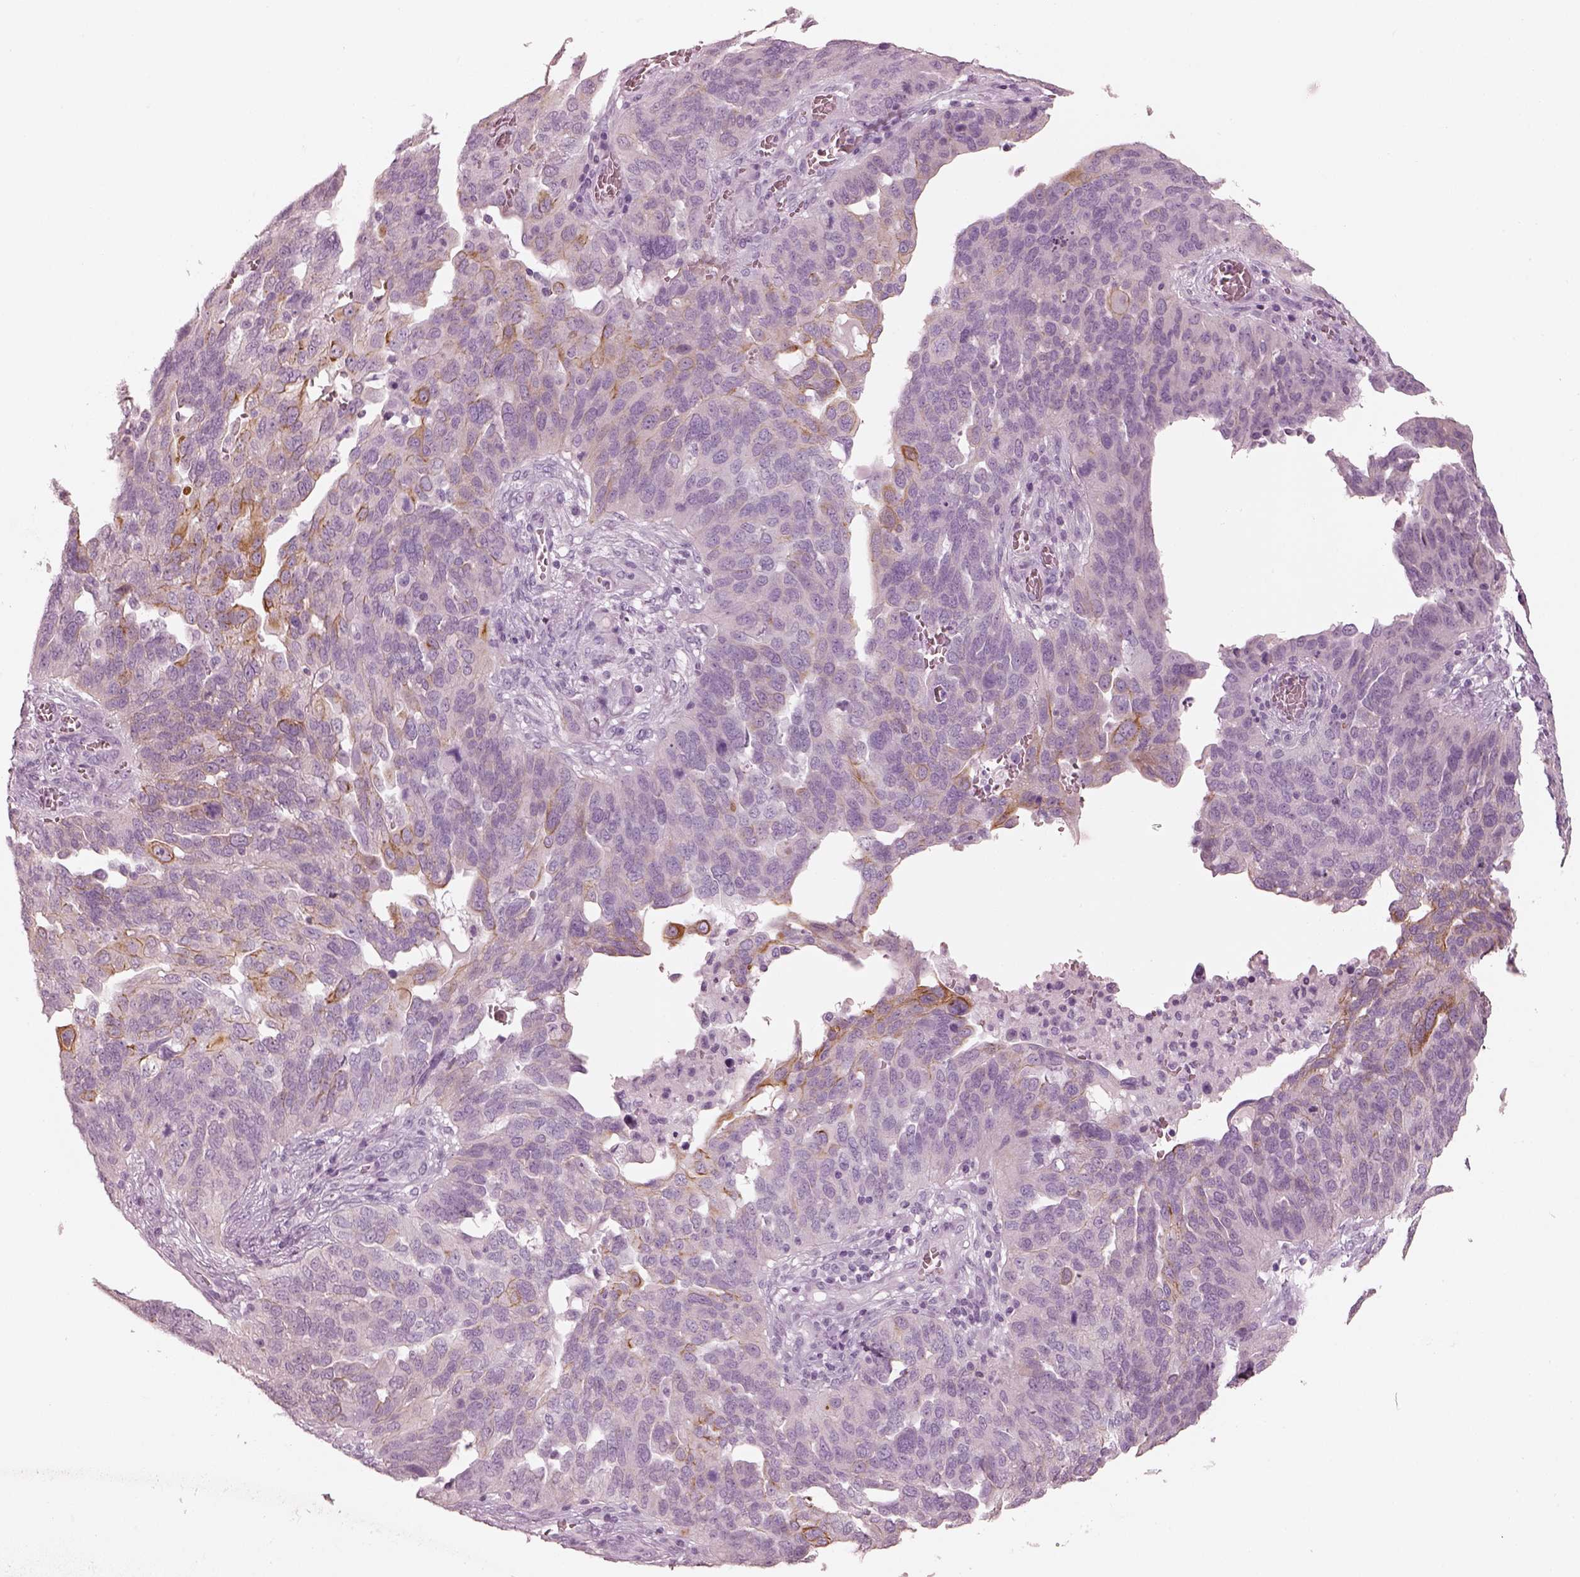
{"staining": {"intensity": "moderate", "quantity": "<25%", "location": "cytoplasmic/membranous"}, "tissue": "ovarian cancer", "cell_type": "Tumor cells", "image_type": "cancer", "snomed": [{"axis": "morphology", "description": "Carcinoma, endometroid"}, {"axis": "topography", "description": "Soft tissue"}, {"axis": "topography", "description": "Ovary"}], "caption": "The micrograph demonstrates staining of endometroid carcinoma (ovarian), revealing moderate cytoplasmic/membranous protein expression (brown color) within tumor cells.", "gene": "PON3", "patient": {"sex": "female", "age": 52}}